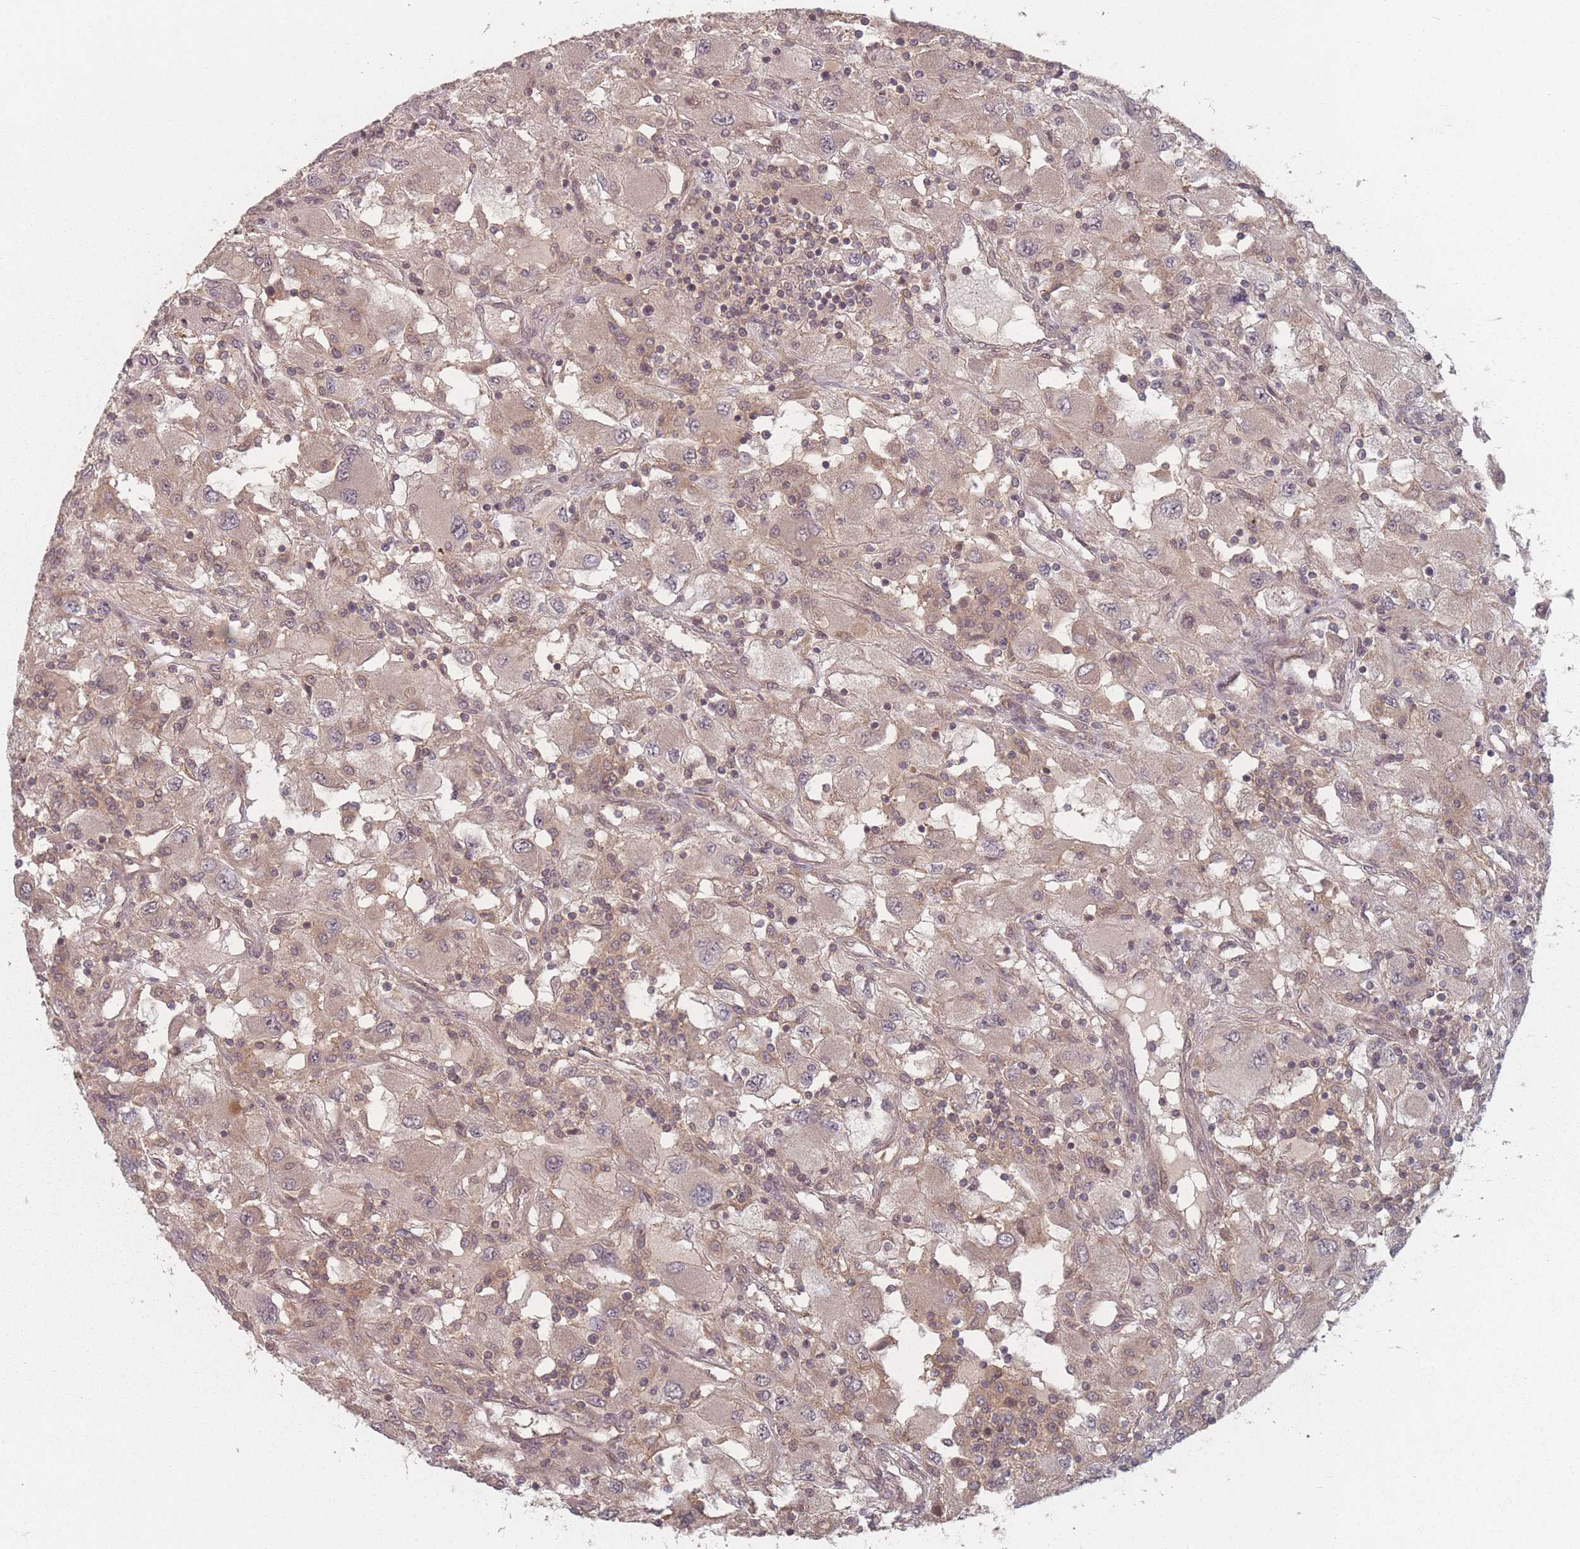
{"staining": {"intensity": "weak", "quantity": ">75%", "location": "cytoplasmic/membranous"}, "tissue": "renal cancer", "cell_type": "Tumor cells", "image_type": "cancer", "snomed": [{"axis": "morphology", "description": "Adenocarcinoma, NOS"}, {"axis": "topography", "description": "Kidney"}], "caption": "Immunohistochemical staining of renal cancer reveals weak cytoplasmic/membranous protein staining in about >75% of tumor cells.", "gene": "HAGH", "patient": {"sex": "female", "age": 67}}